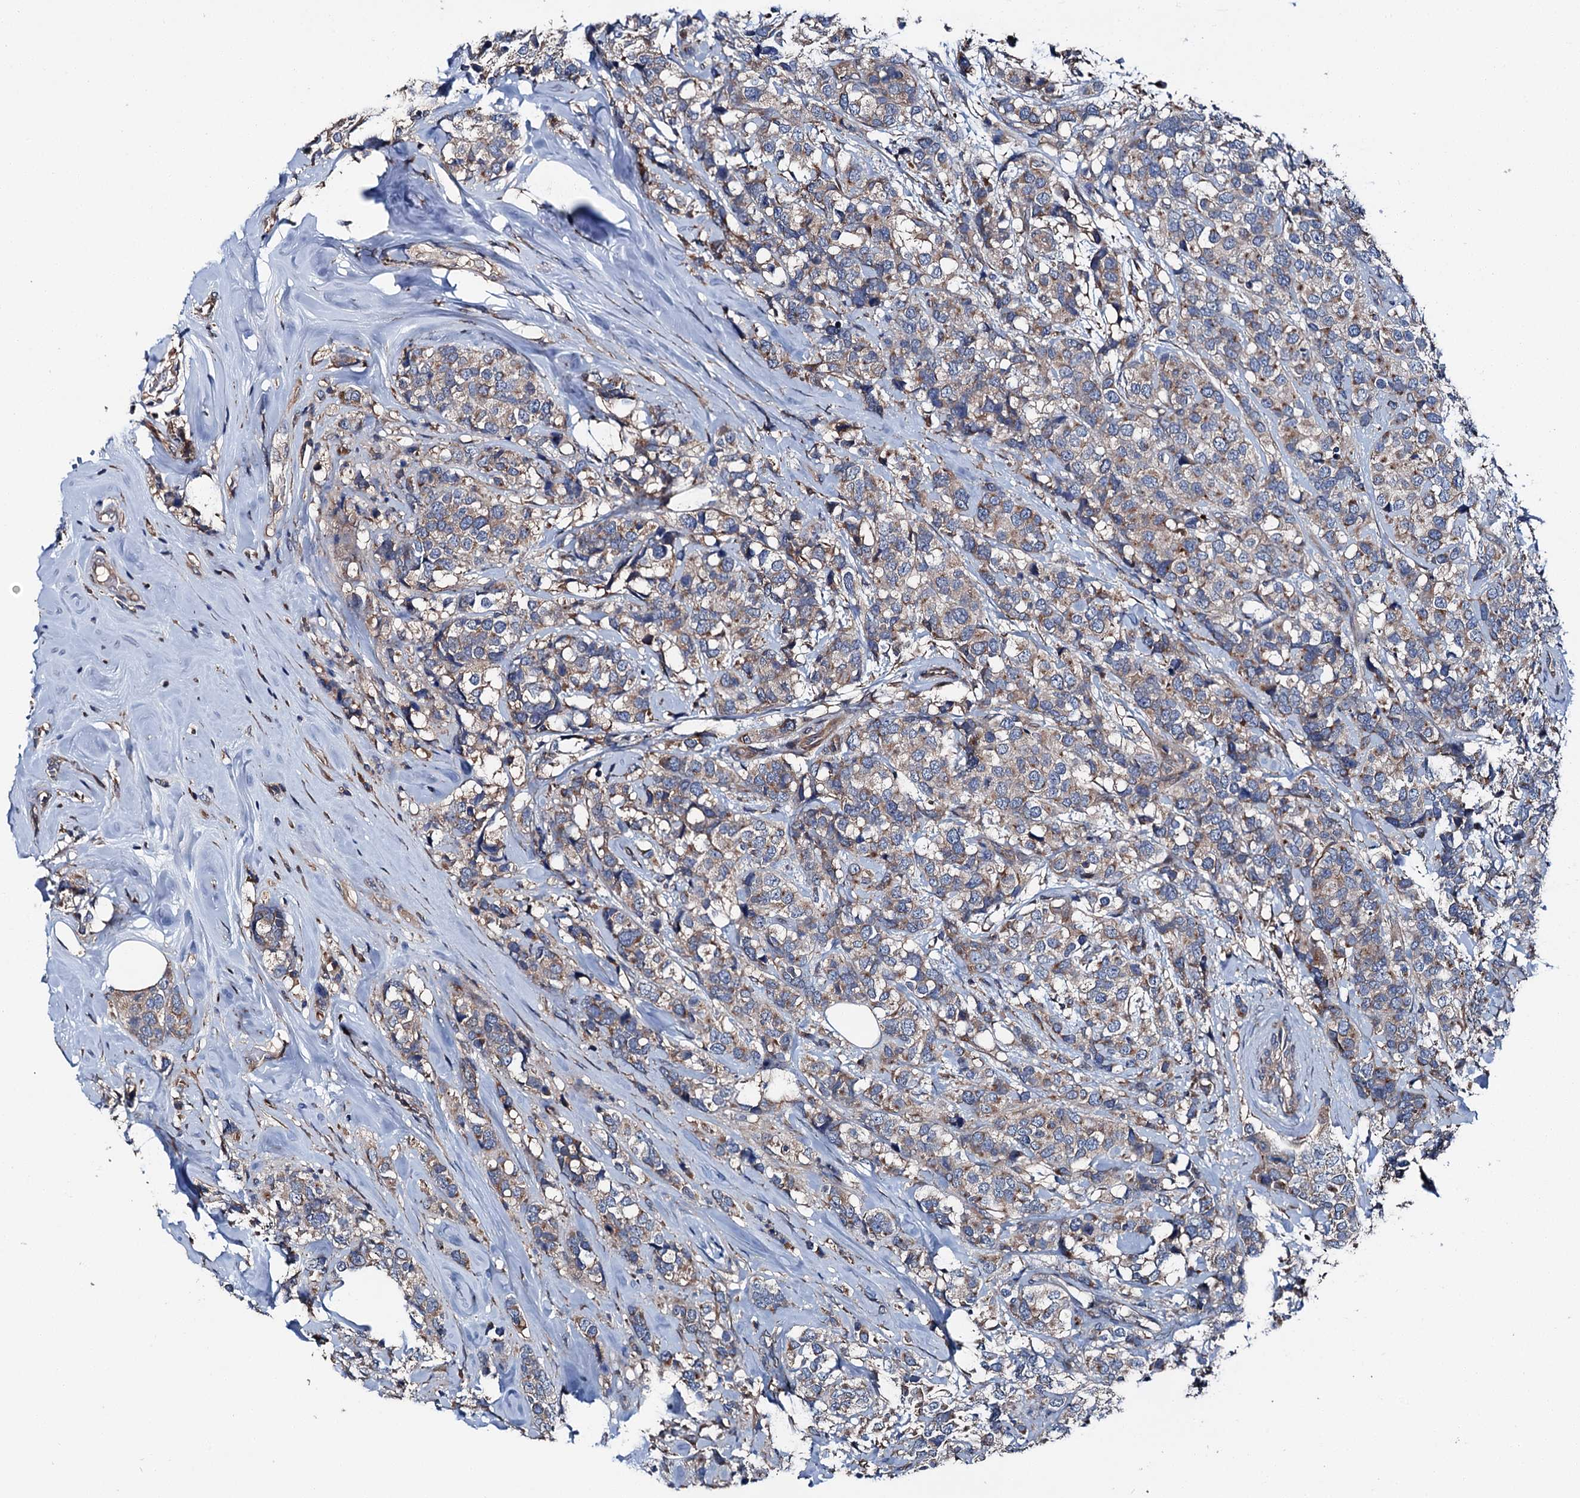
{"staining": {"intensity": "weak", "quantity": "25%-75%", "location": "cytoplasmic/membranous"}, "tissue": "breast cancer", "cell_type": "Tumor cells", "image_type": "cancer", "snomed": [{"axis": "morphology", "description": "Lobular carcinoma"}, {"axis": "topography", "description": "Breast"}], "caption": "Human breast cancer stained for a protein (brown) shows weak cytoplasmic/membranous positive positivity in about 25%-75% of tumor cells.", "gene": "SLC22A25", "patient": {"sex": "female", "age": 59}}